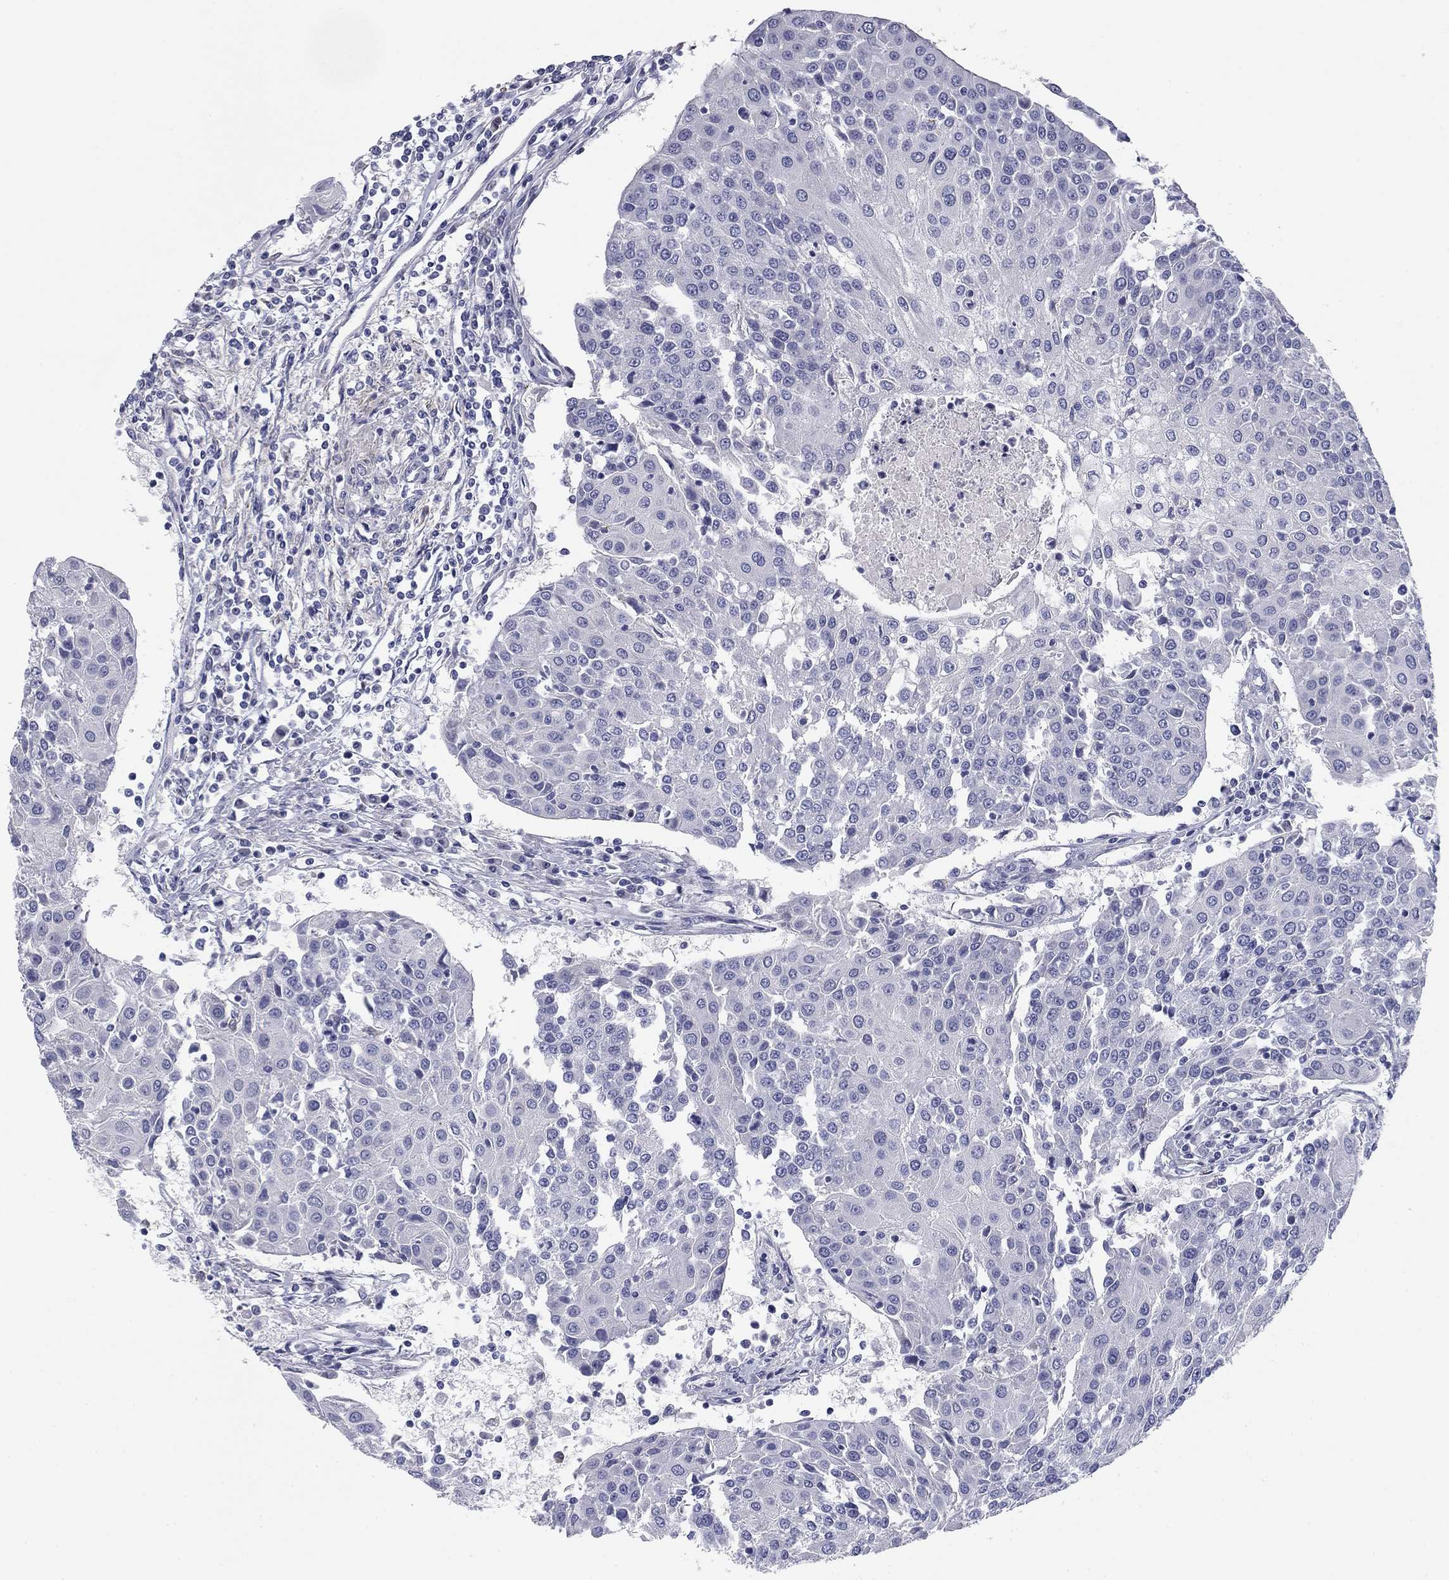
{"staining": {"intensity": "negative", "quantity": "none", "location": "none"}, "tissue": "urothelial cancer", "cell_type": "Tumor cells", "image_type": "cancer", "snomed": [{"axis": "morphology", "description": "Urothelial carcinoma, High grade"}, {"axis": "topography", "description": "Urinary bladder"}], "caption": "Tumor cells show no significant protein expression in urothelial cancer.", "gene": "SEPTIN3", "patient": {"sex": "female", "age": 85}}